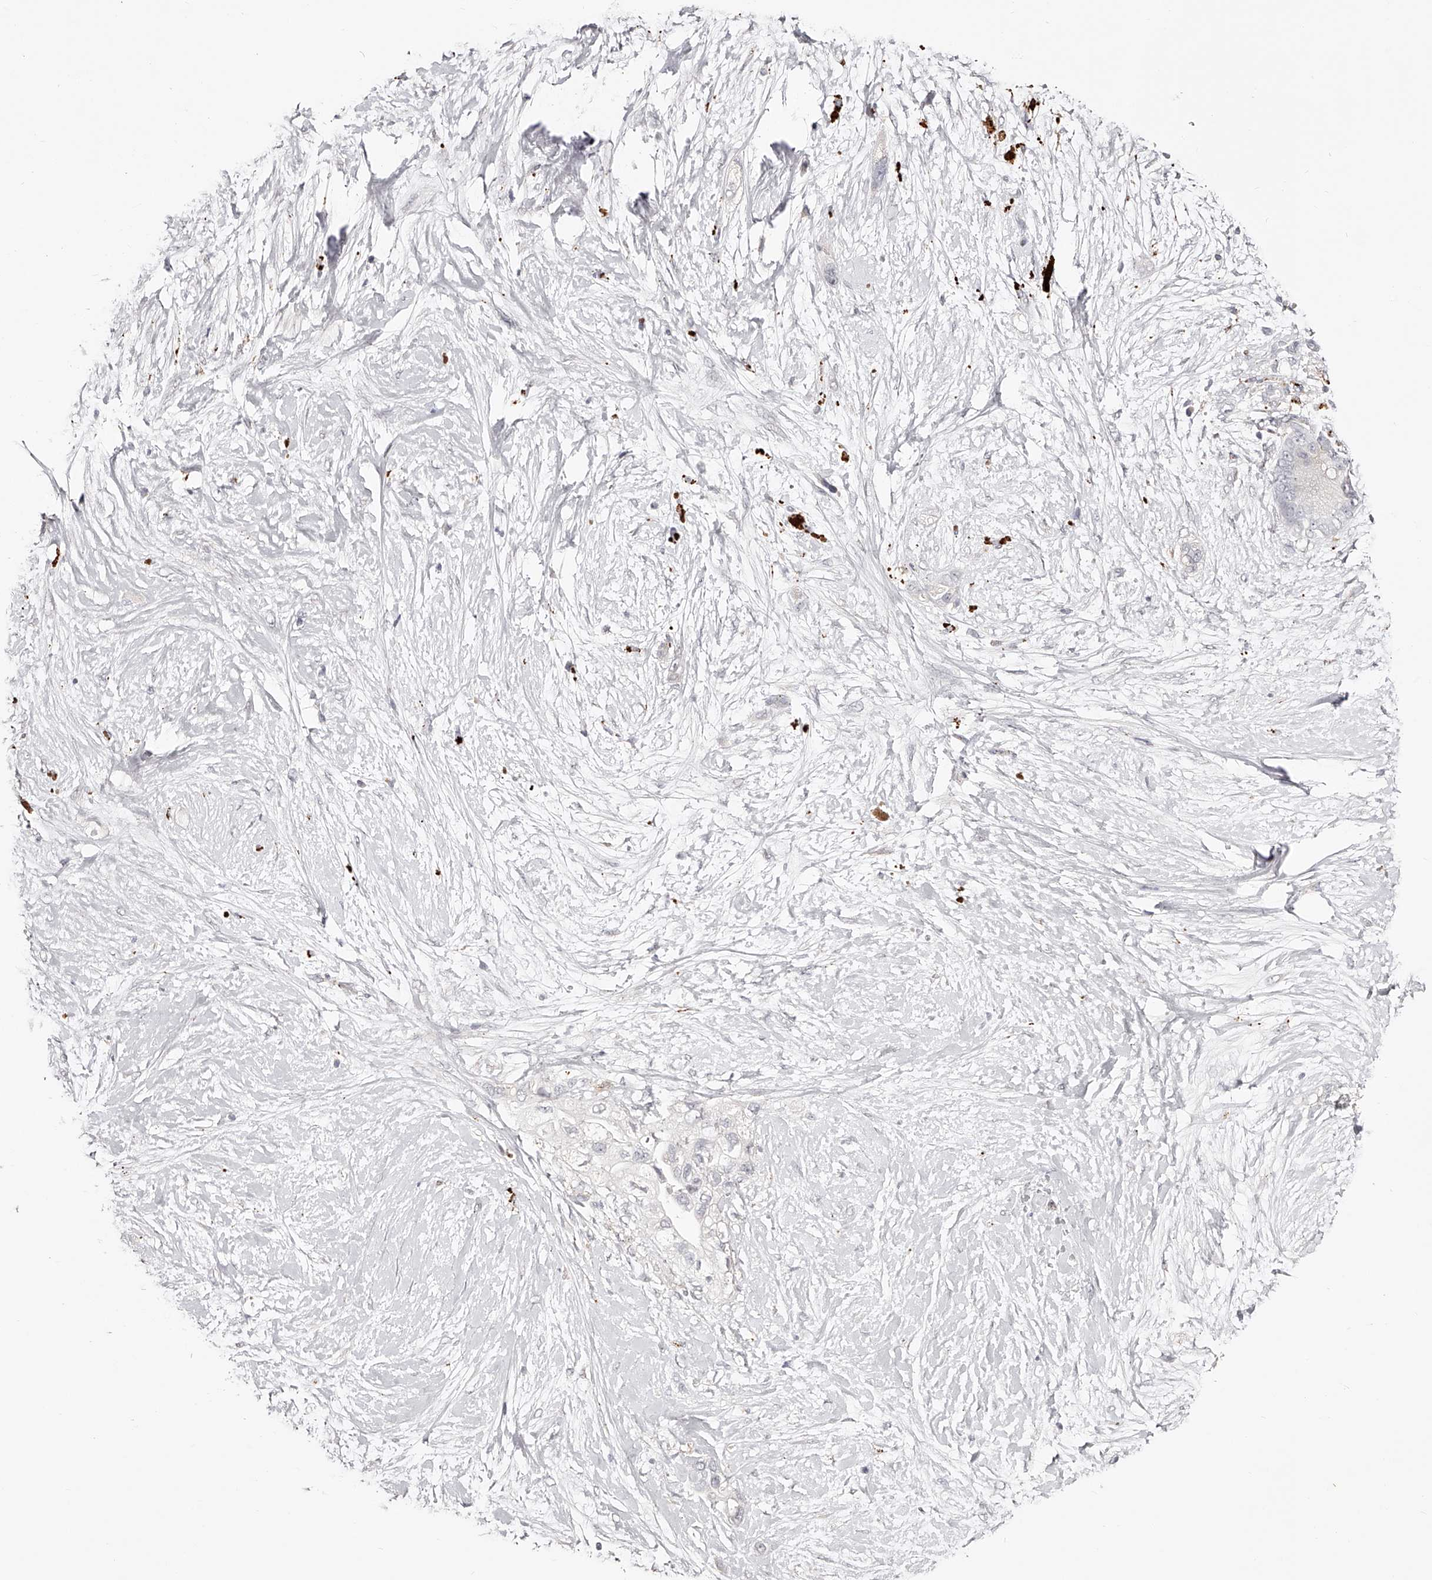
{"staining": {"intensity": "negative", "quantity": "none", "location": "none"}, "tissue": "pancreatic cancer", "cell_type": "Tumor cells", "image_type": "cancer", "snomed": [{"axis": "morphology", "description": "Adenocarcinoma, NOS"}, {"axis": "topography", "description": "Pancreas"}], "caption": "This is an immunohistochemistry (IHC) histopathology image of pancreatic adenocarcinoma. There is no positivity in tumor cells.", "gene": "SLC35D3", "patient": {"sex": "male", "age": 53}}